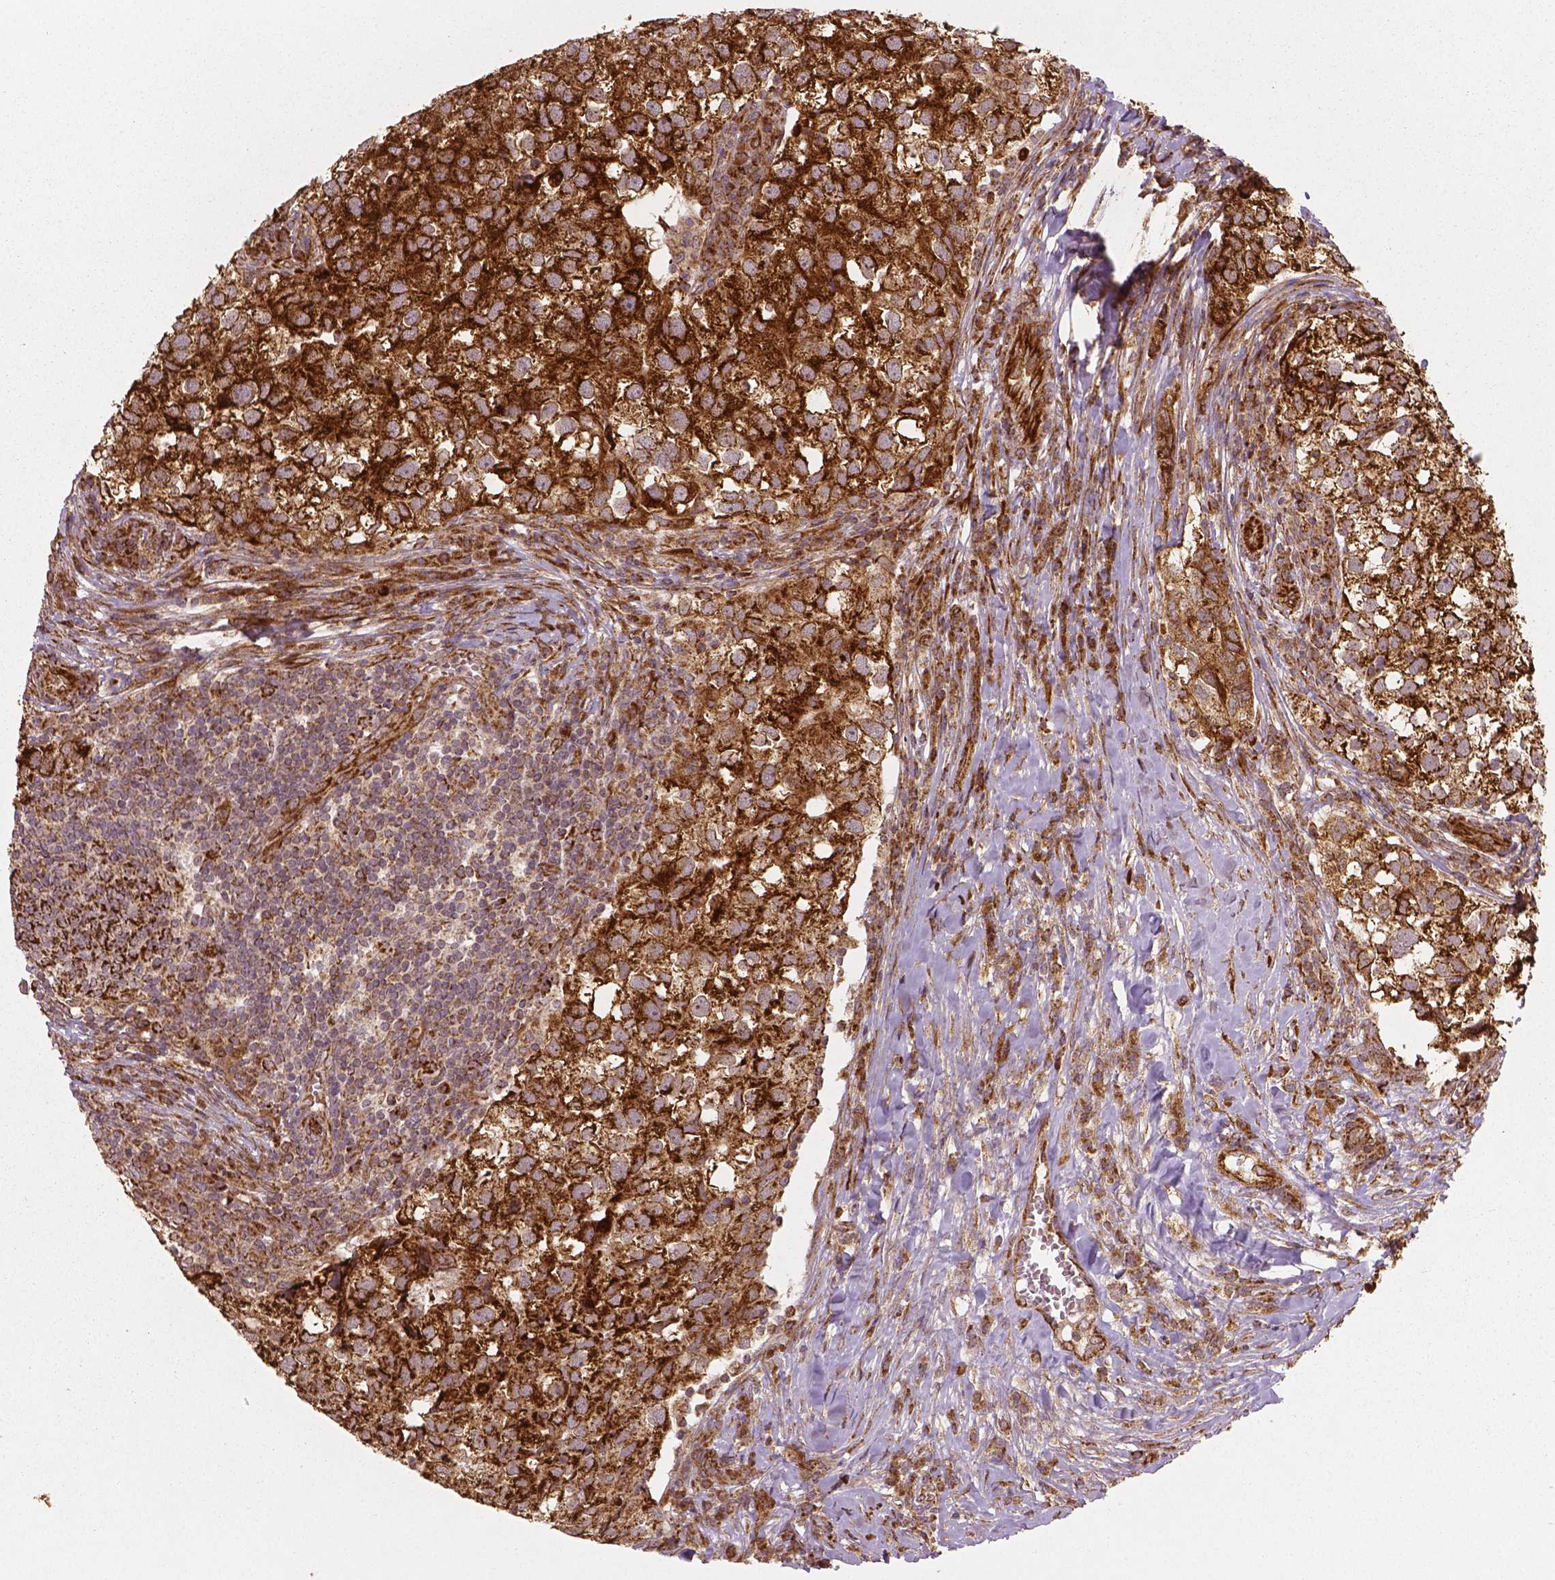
{"staining": {"intensity": "strong", "quantity": ">75%", "location": "cytoplasmic/membranous"}, "tissue": "breast cancer", "cell_type": "Tumor cells", "image_type": "cancer", "snomed": [{"axis": "morphology", "description": "Duct carcinoma"}, {"axis": "topography", "description": "Breast"}], "caption": "Human breast invasive ductal carcinoma stained with a protein marker reveals strong staining in tumor cells.", "gene": "PGAM5", "patient": {"sex": "female", "age": 30}}